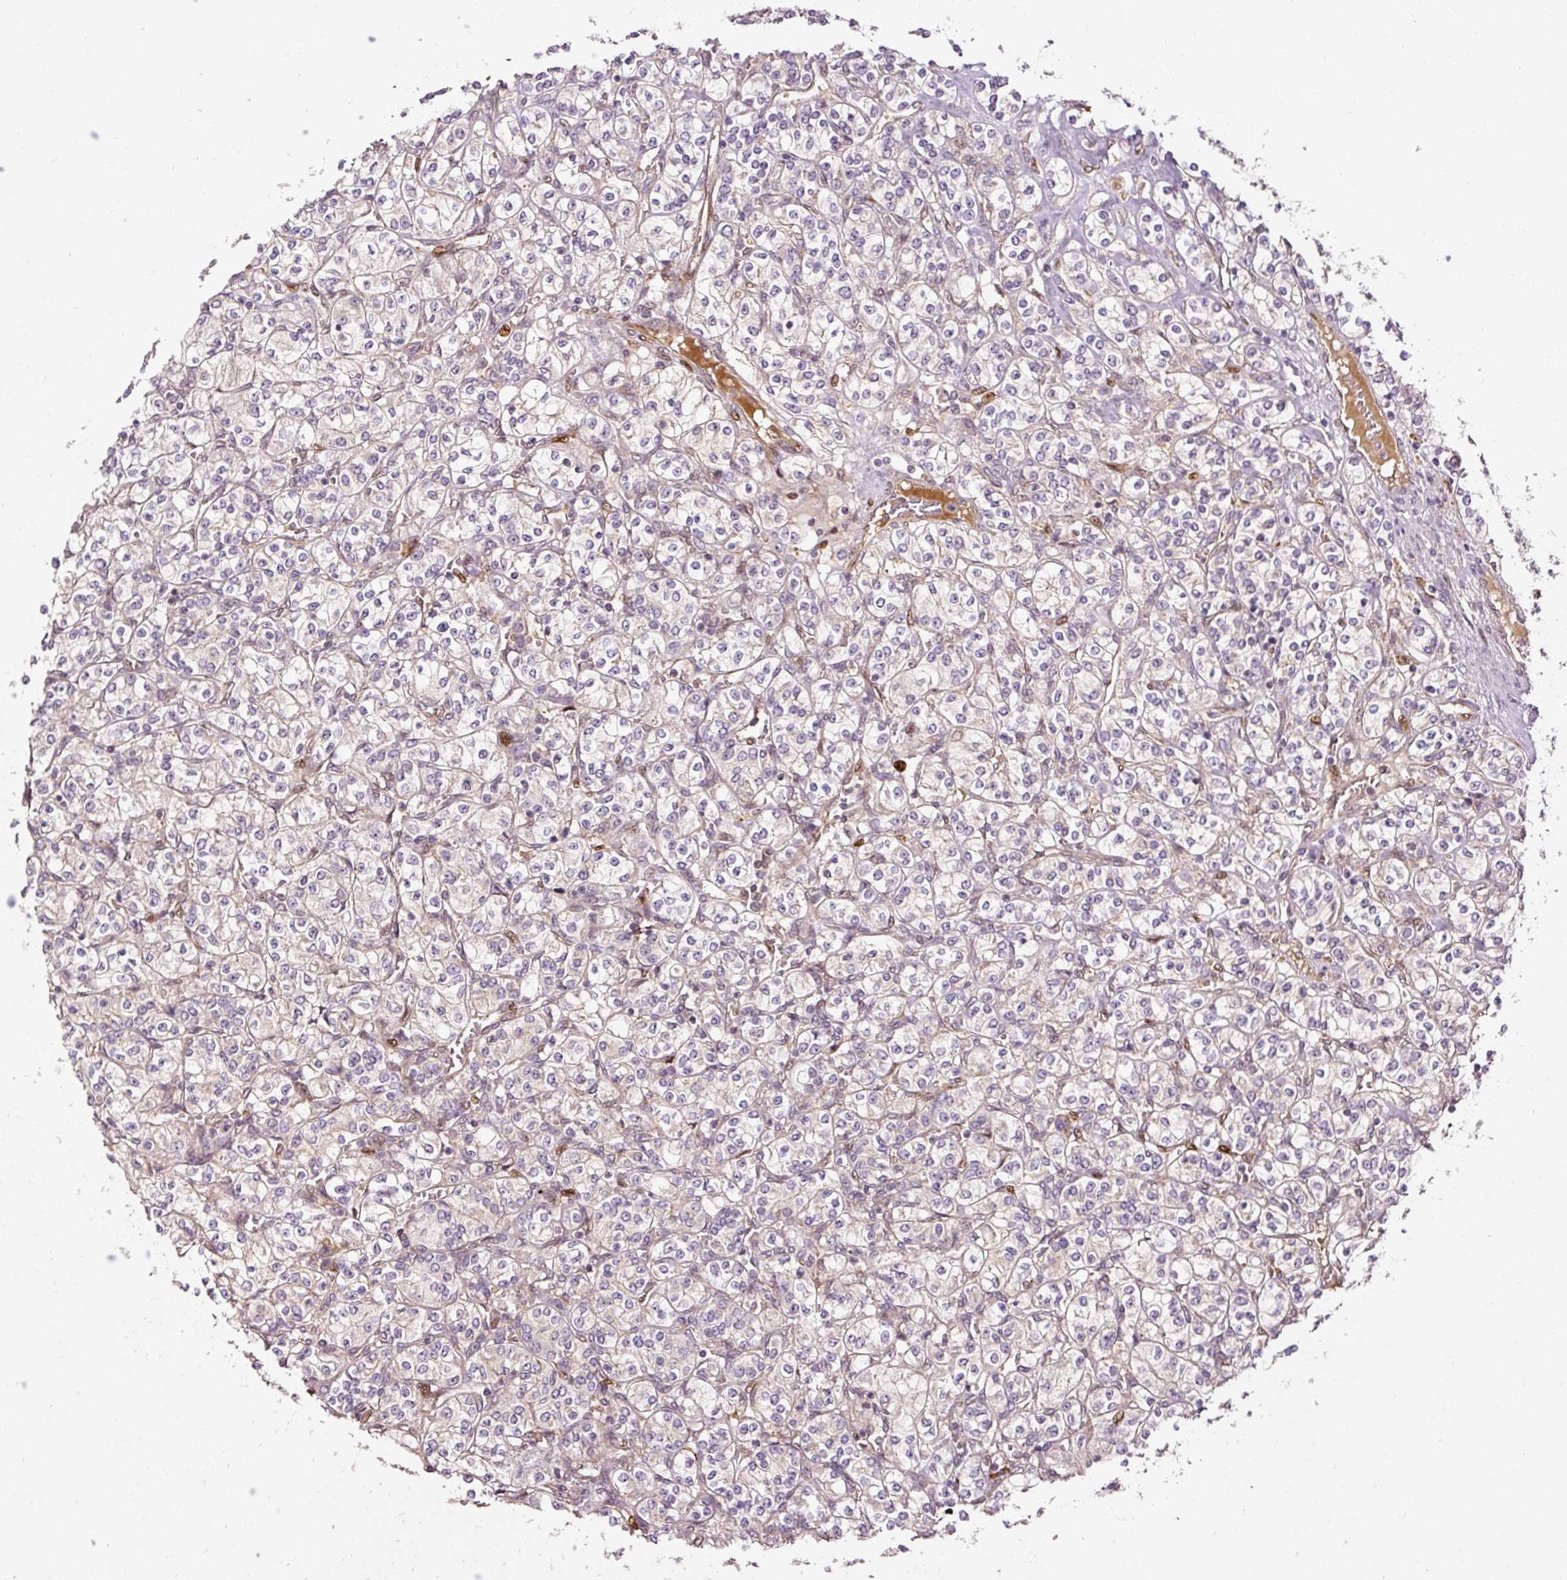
{"staining": {"intensity": "moderate", "quantity": "25%-75%", "location": "cytoplasmic/membranous"}, "tissue": "renal cancer", "cell_type": "Tumor cells", "image_type": "cancer", "snomed": [{"axis": "morphology", "description": "Adenocarcinoma, NOS"}, {"axis": "topography", "description": "Kidney"}], "caption": "Protein analysis of renal adenocarcinoma tissue displays moderate cytoplasmic/membranous staining in approximately 25%-75% of tumor cells.", "gene": "NAPA", "patient": {"sex": "female", "age": 52}}